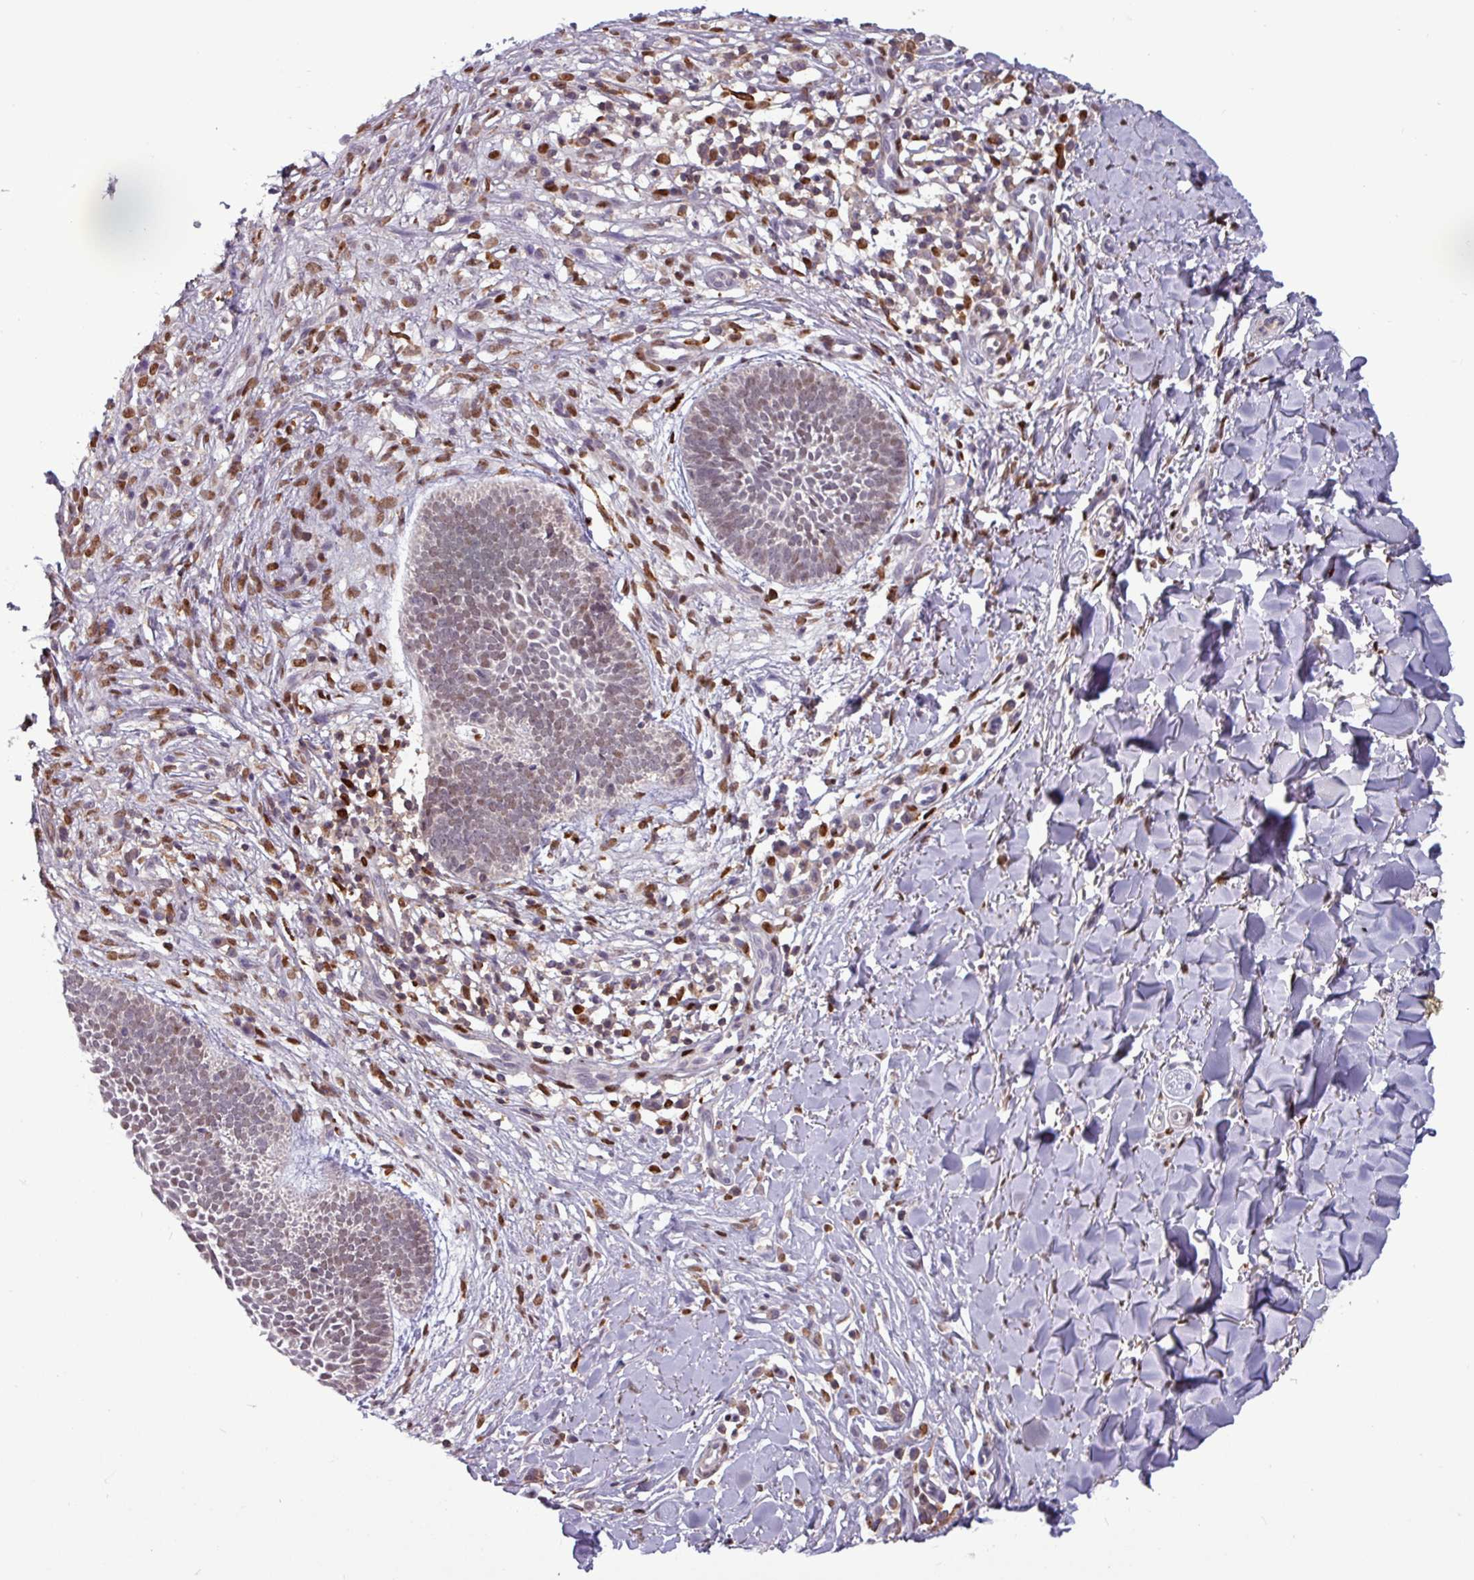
{"staining": {"intensity": "weak", "quantity": "25%-75%", "location": "nuclear"}, "tissue": "skin cancer", "cell_type": "Tumor cells", "image_type": "cancer", "snomed": [{"axis": "morphology", "description": "Basal cell carcinoma"}, {"axis": "topography", "description": "Skin"}], "caption": "Immunohistochemistry photomicrograph of neoplastic tissue: human skin cancer (basal cell carcinoma) stained using immunohistochemistry (IHC) exhibits low levels of weak protein expression localized specifically in the nuclear of tumor cells, appearing as a nuclear brown color.", "gene": "PRRX1", "patient": {"sex": "male", "age": 49}}